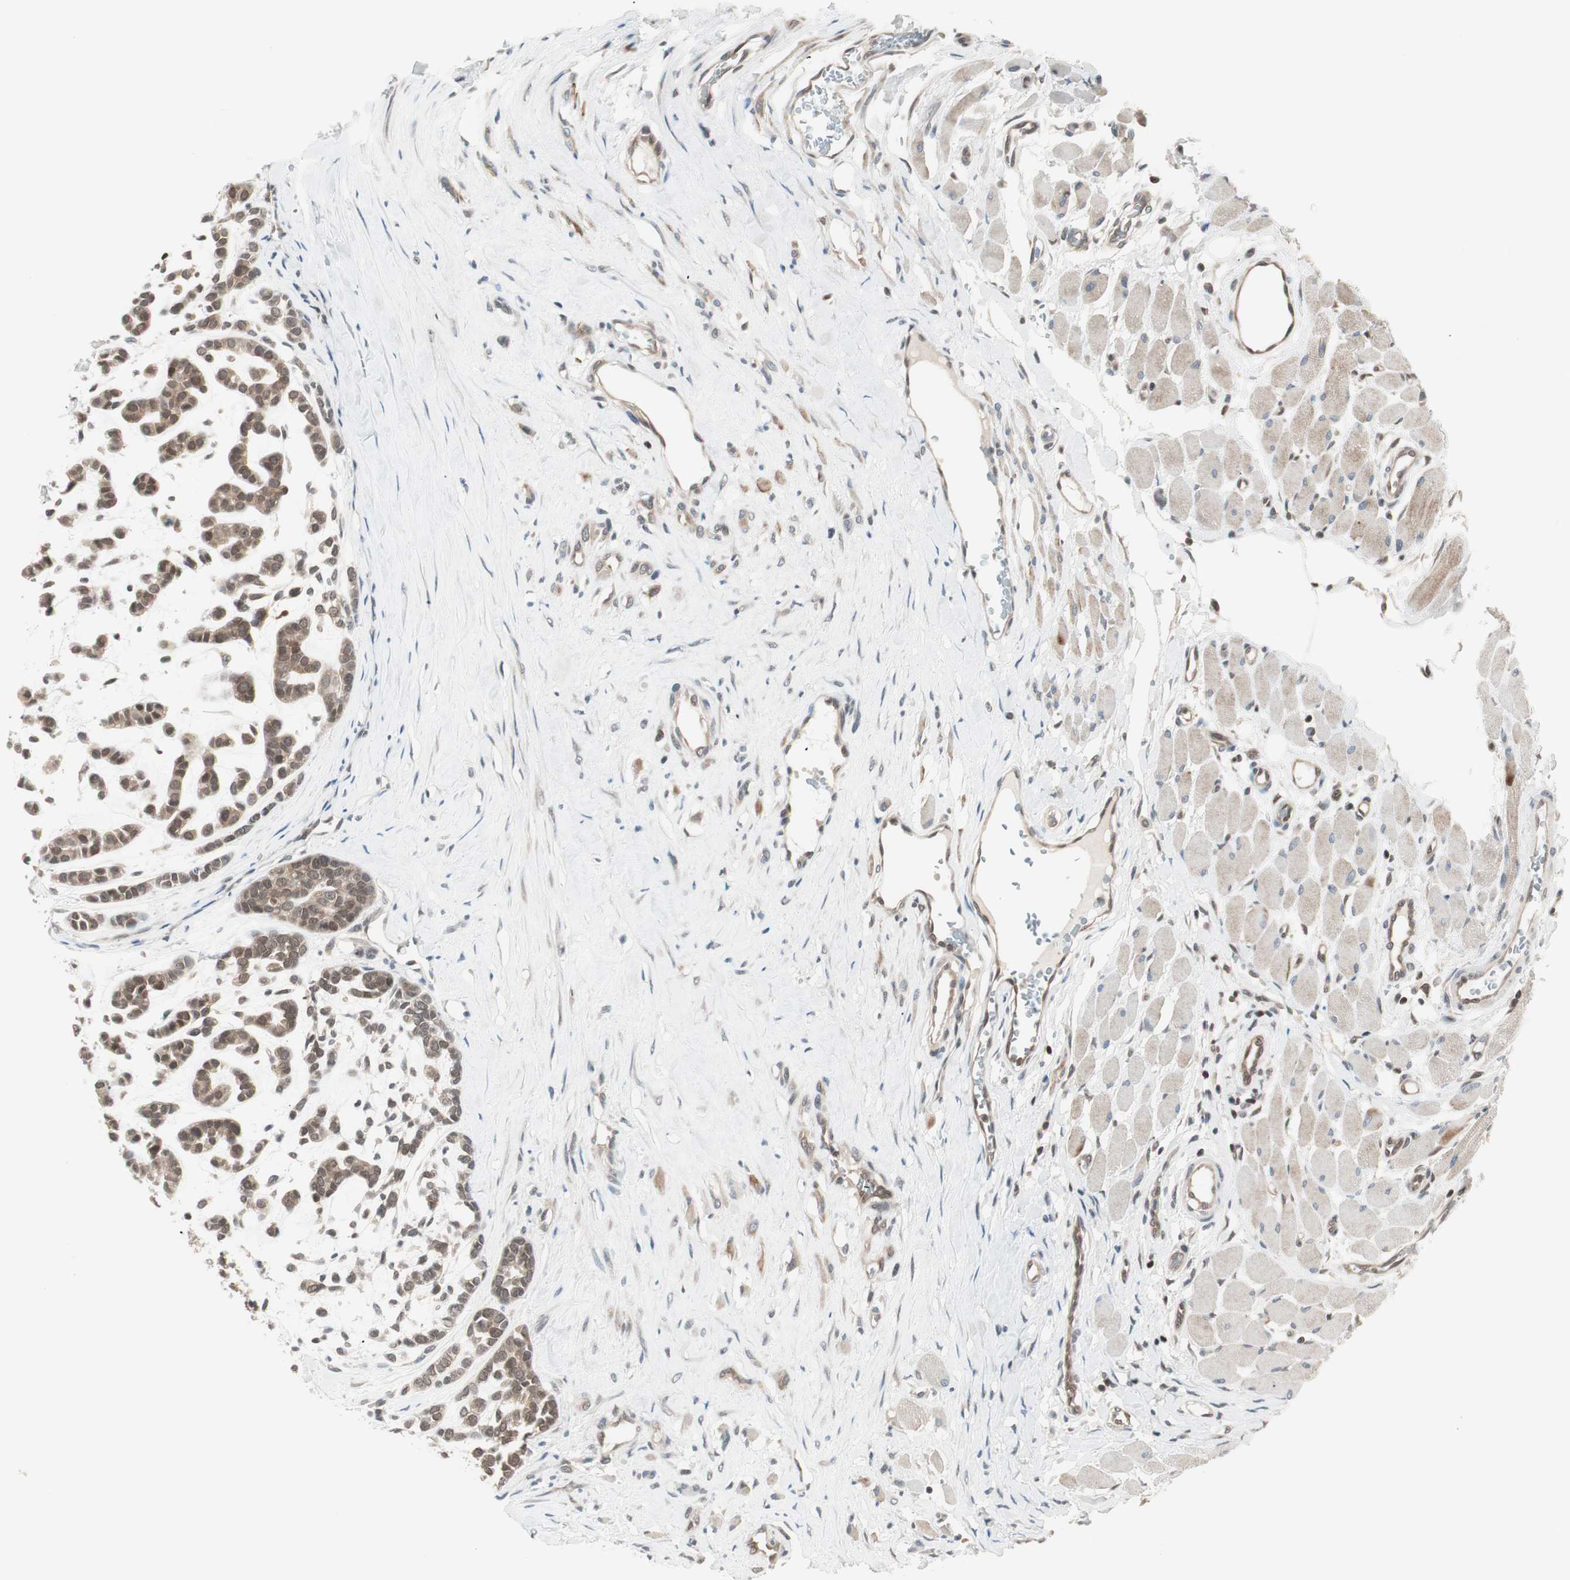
{"staining": {"intensity": "weak", "quantity": "25%-75%", "location": "cytoplasmic/membranous"}, "tissue": "head and neck cancer", "cell_type": "Tumor cells", "image_type": "cancer", "snomed": [{"axis": "morphology", "description": "Adenocarcinoma, NOS"}, {"axis": "morphology", "description": "Adenoma, NOS"}, {"axis": "topography", "description": "Head-Neck"}], "caption": "Immunohistochemistry (IHC) histopathology image of neoplastic tissue: human head and neck cancer (adenocarcinoma) stained using IHC shows low levels of weak protein expression localized specifically in the cytoplasmic/membranous of tumor cells, appearing as a cytoplasmic/membranous brown color.", "gene": "UBE2I", "patient": {"sex": "female", "age": 55}}